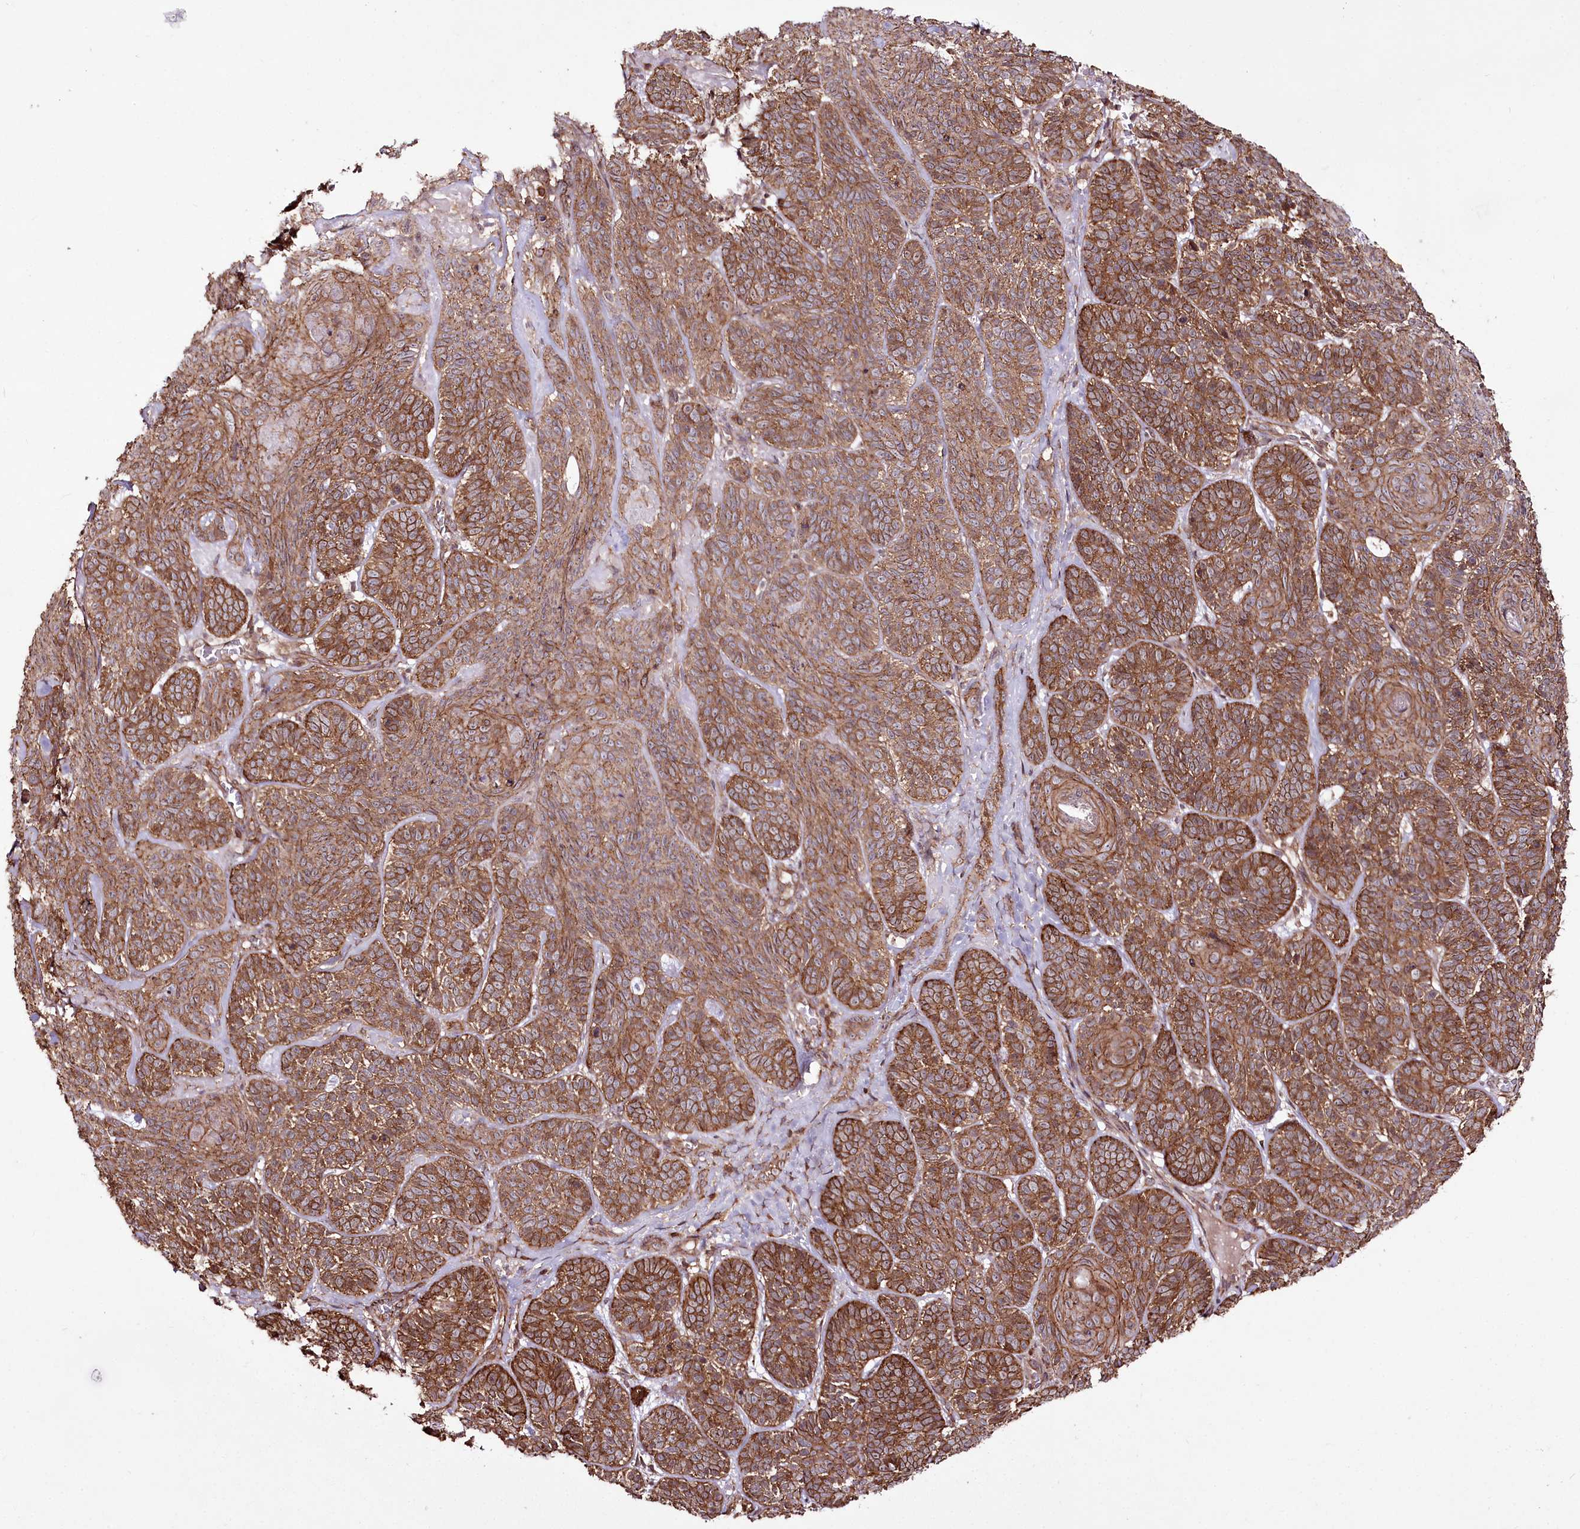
{"staining": {"intensity": "strong", "quantity": ">75%", "location": "cytoplasmic/membranous"}, "tissue": "skin cancer", "cell_type": "Tumor cells", "image_type": "cancer", "snomed": [{"axis": "morphology", "description": "Basal cell carcinoma"}, {"axis": "topography", "description": "Skin"}], "caption": "Immunohistochemical staining of basal cell carcinoma (skin) reveals strong cytoplasmic/membranous protein positivity in approximately >75% of tumor cells. The staining was performed using DAB to visualize the protein expression in brown, while the nuclei were stained in blue with hematoxylin (Magnification: 20x).", "gene": "DHX29", "patient": {"sex": "male", "age": 85}}